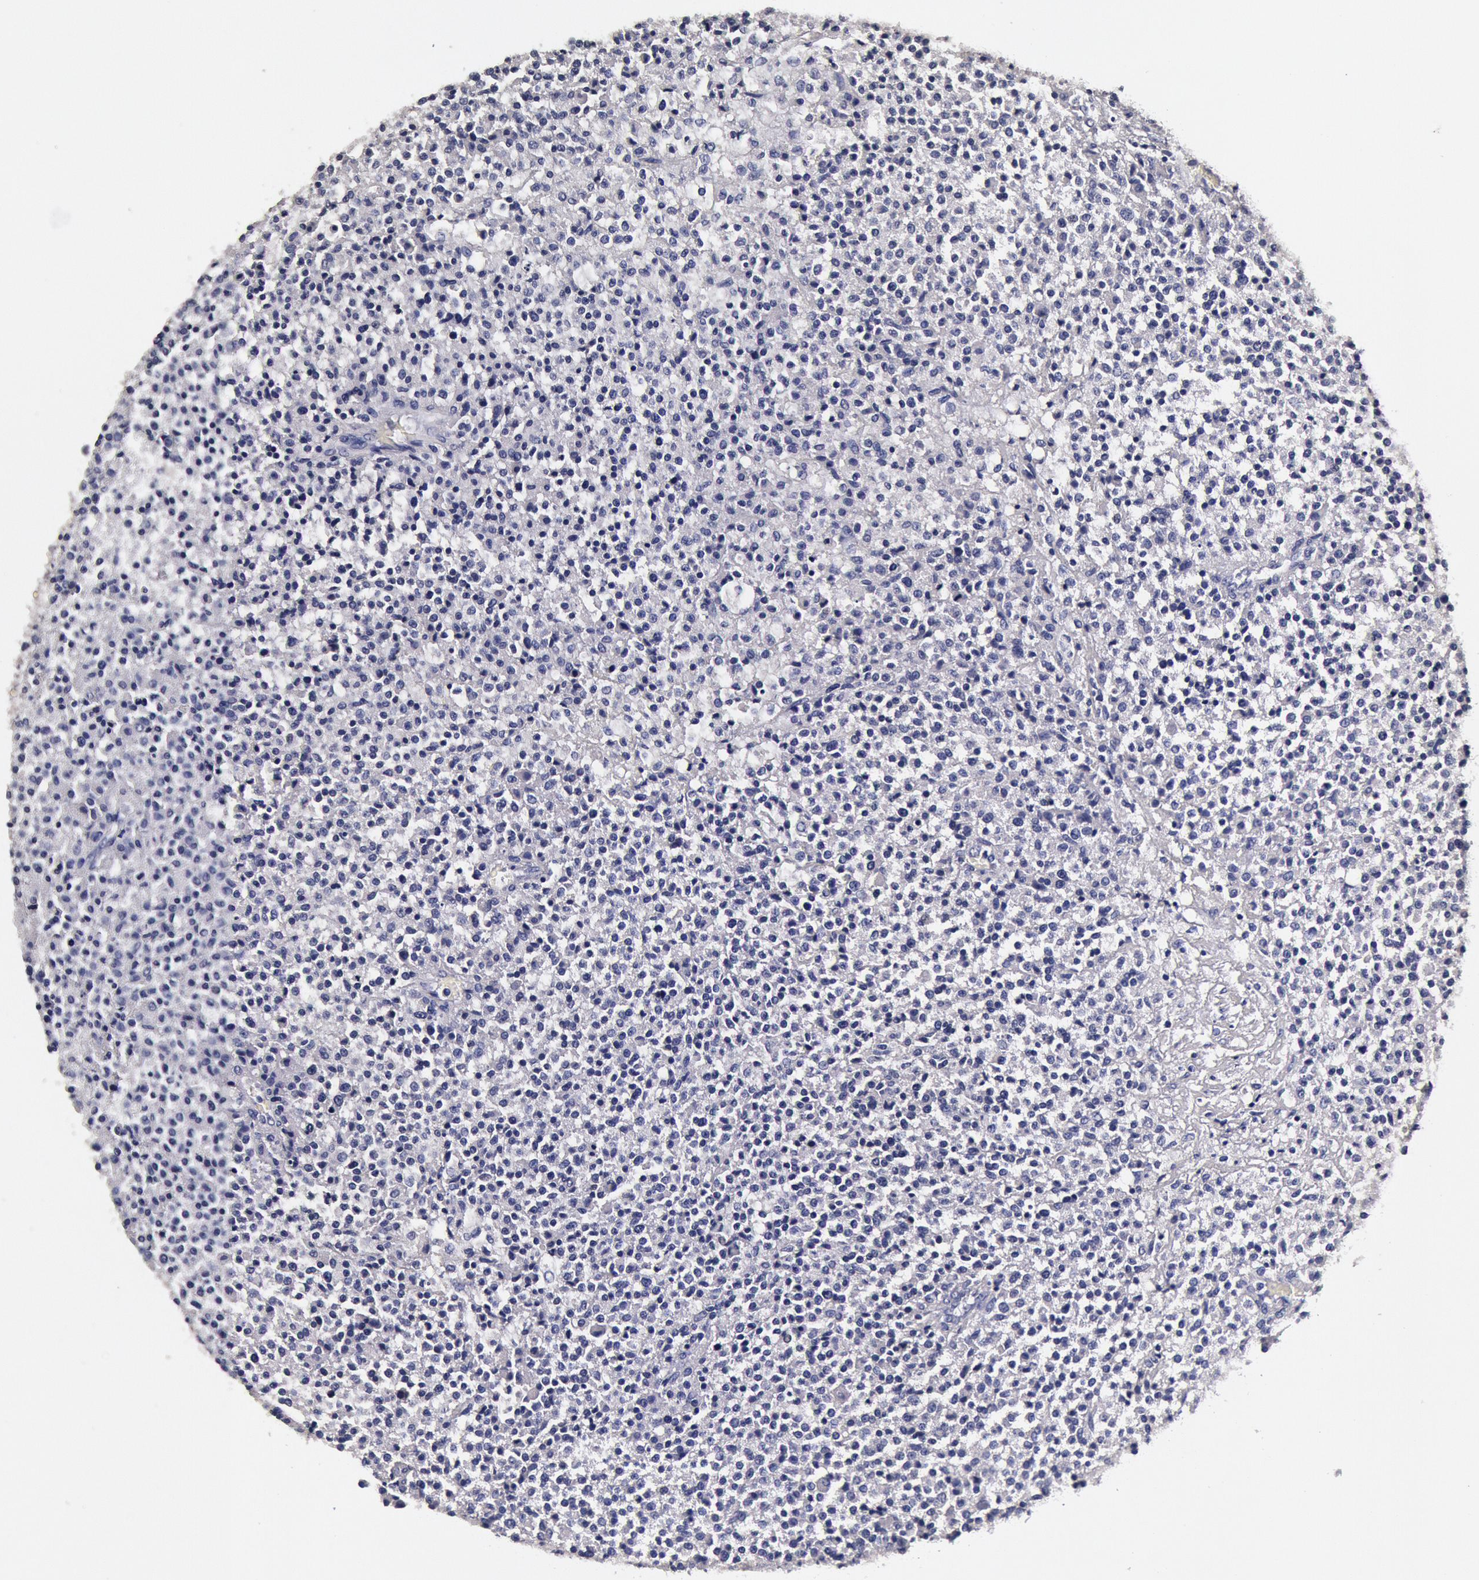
{"staining": {"intensity": "negative", "quantity": "none", "location": "none"}, "tissue": "testis cancer", "cell_type": "Tumor cells", "image_type": "cancer", "snomed": [{"axis": "morphology", "description": "Seminoma, NOS"}, {"axis": "topography", "description": "Testis"}], "caption": "This is an immunohistochemistry (IHC) photomicrograph of human seminoma (testis). There is no expression in tumor cells.", "gene": "CCDC22", "patient": {"sex": "male", "age": 59}}